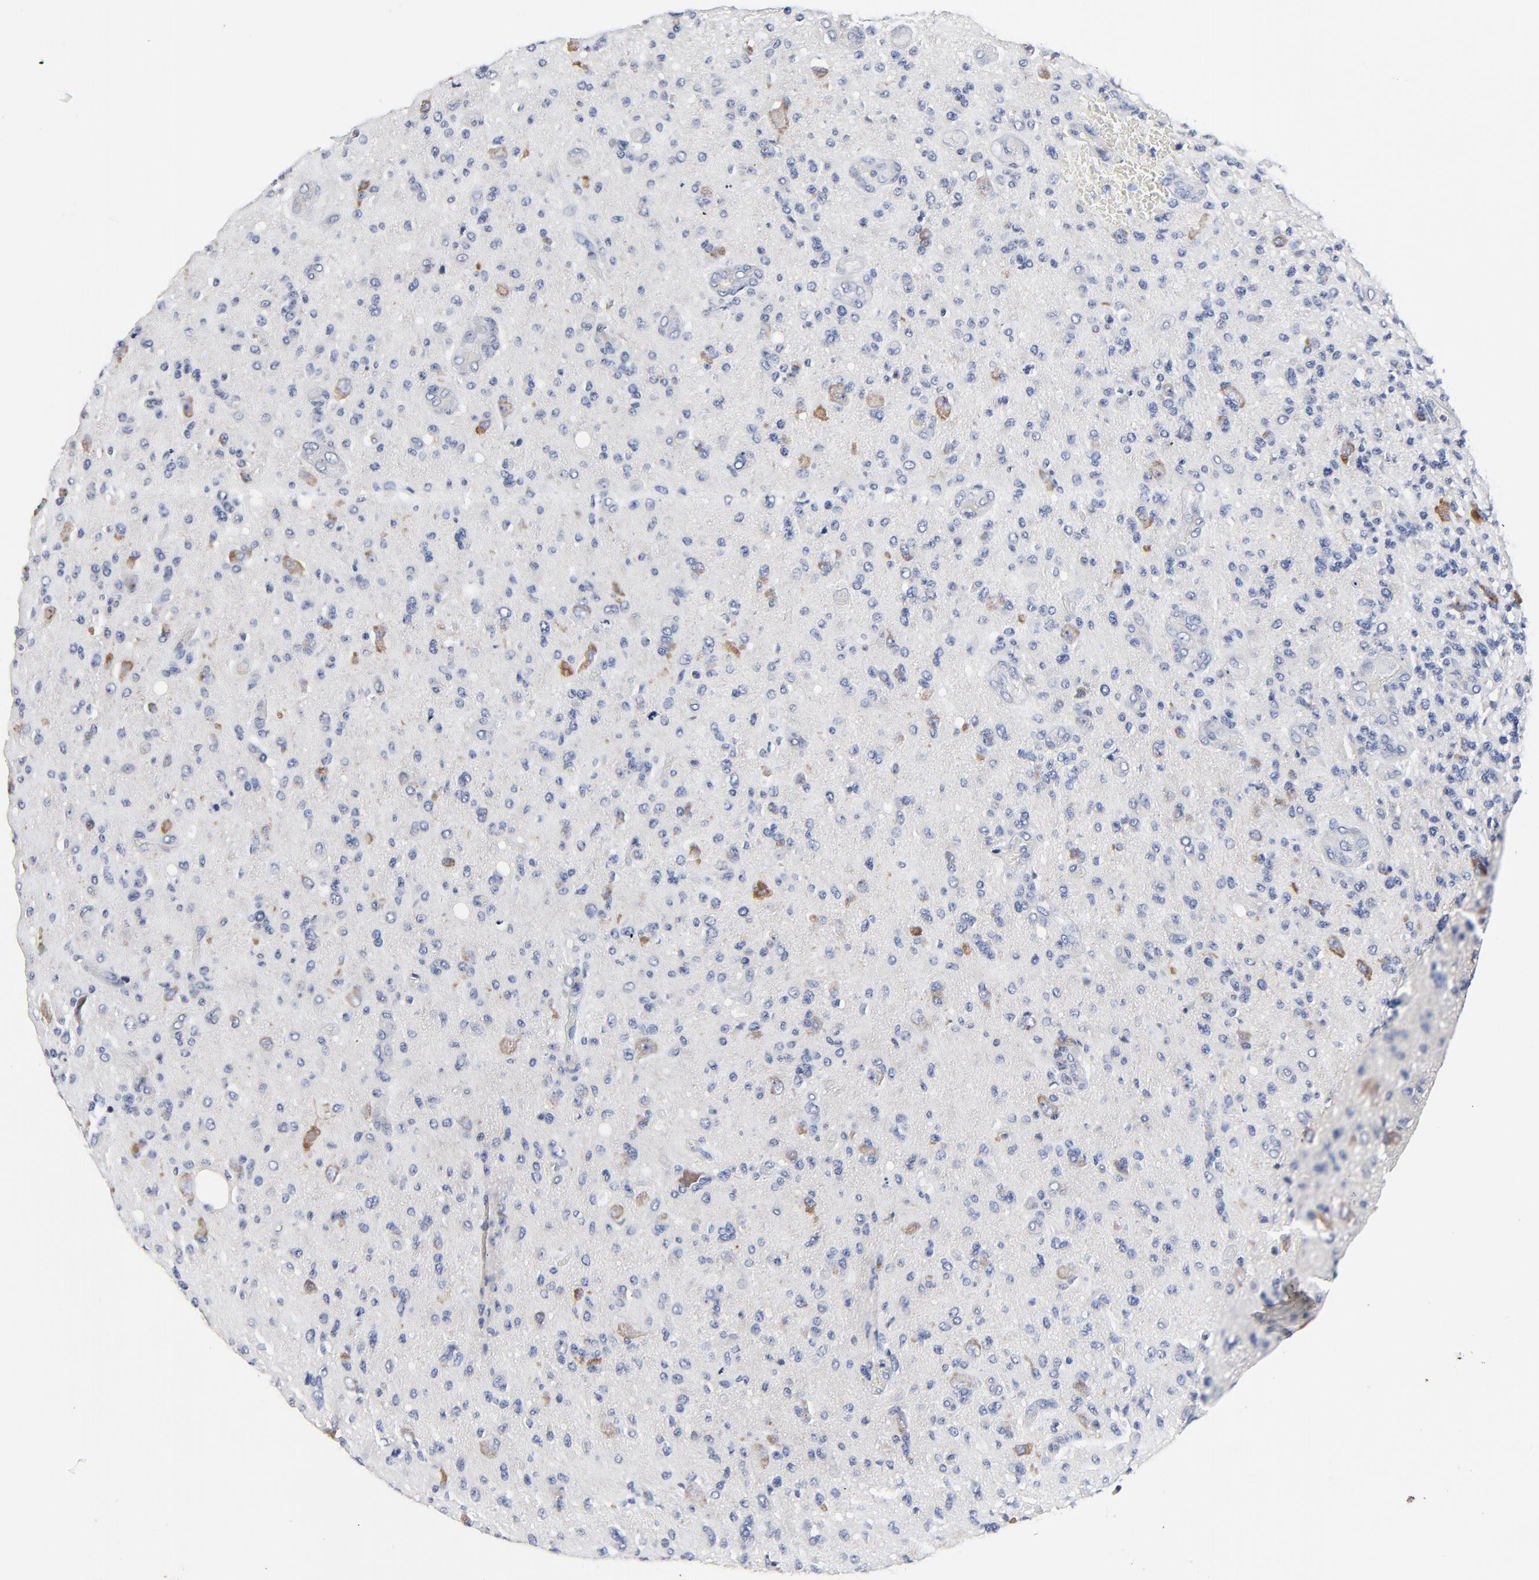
{"staining": {"intensity": "moderate", "quantity": "<25%", "location": "cytoplasmic/membranous"}, "tissue": "glioma", "cell_type": "Tumor cells", "image_type": "cancer", "snomed": [{"axis": "morphology", "description": "Glioma, malignant, High grade"}, {"axis": "topography", "description": "Brain"}], "caption": "High-power microscopy captured an immunohistochemistry photomicrograph of malignant glioma (high-grade), revealing moderate cytoplasmic/membranous expression in about <25% of tumor cells.", "gene": "FBXL5", "patient": {"sex": "male", "age": 36}}